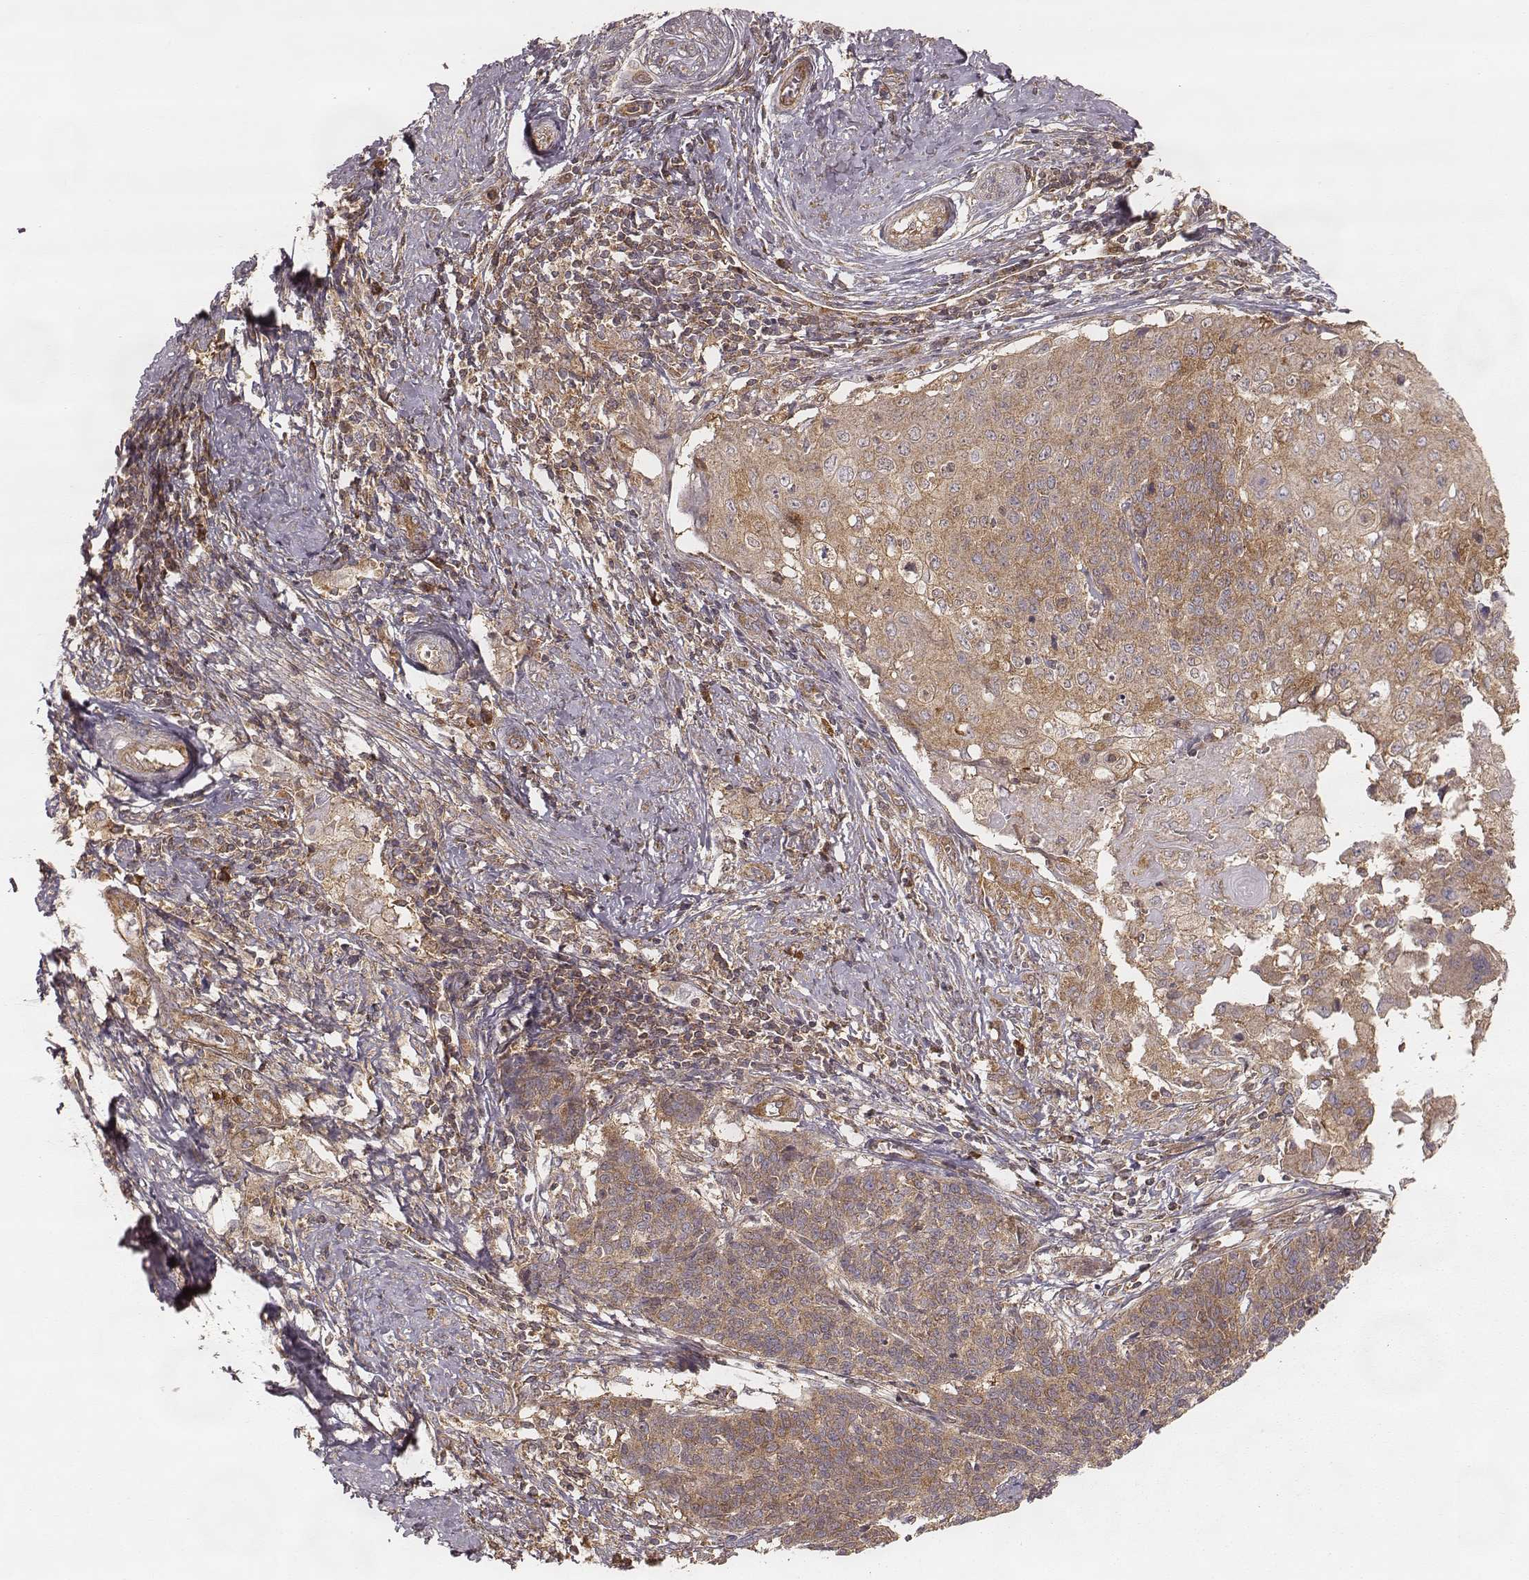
{"staining": {"intensity": "weak", "quantity": ">75%", "location": "cytoplasmic/membranous"}, "tissue": "cervical cancer", "cell_type": "Tumor cells", "image_type": "cancer", "snomed": [{"axis": "morphology", "description": "Squamous cell carcinoma, NOS"}, {"axis": "topography", "description": "Cervix"}], "caption": "A photomicrograph showing weak cytoplasmic/membranous expression in about >75% of tumor cells in cervical squamous cell carcinoma, as visualized by brown immunohistochemical staining.", "gene": "CARS1", "patient": {"sex": "female", "age": 39}}